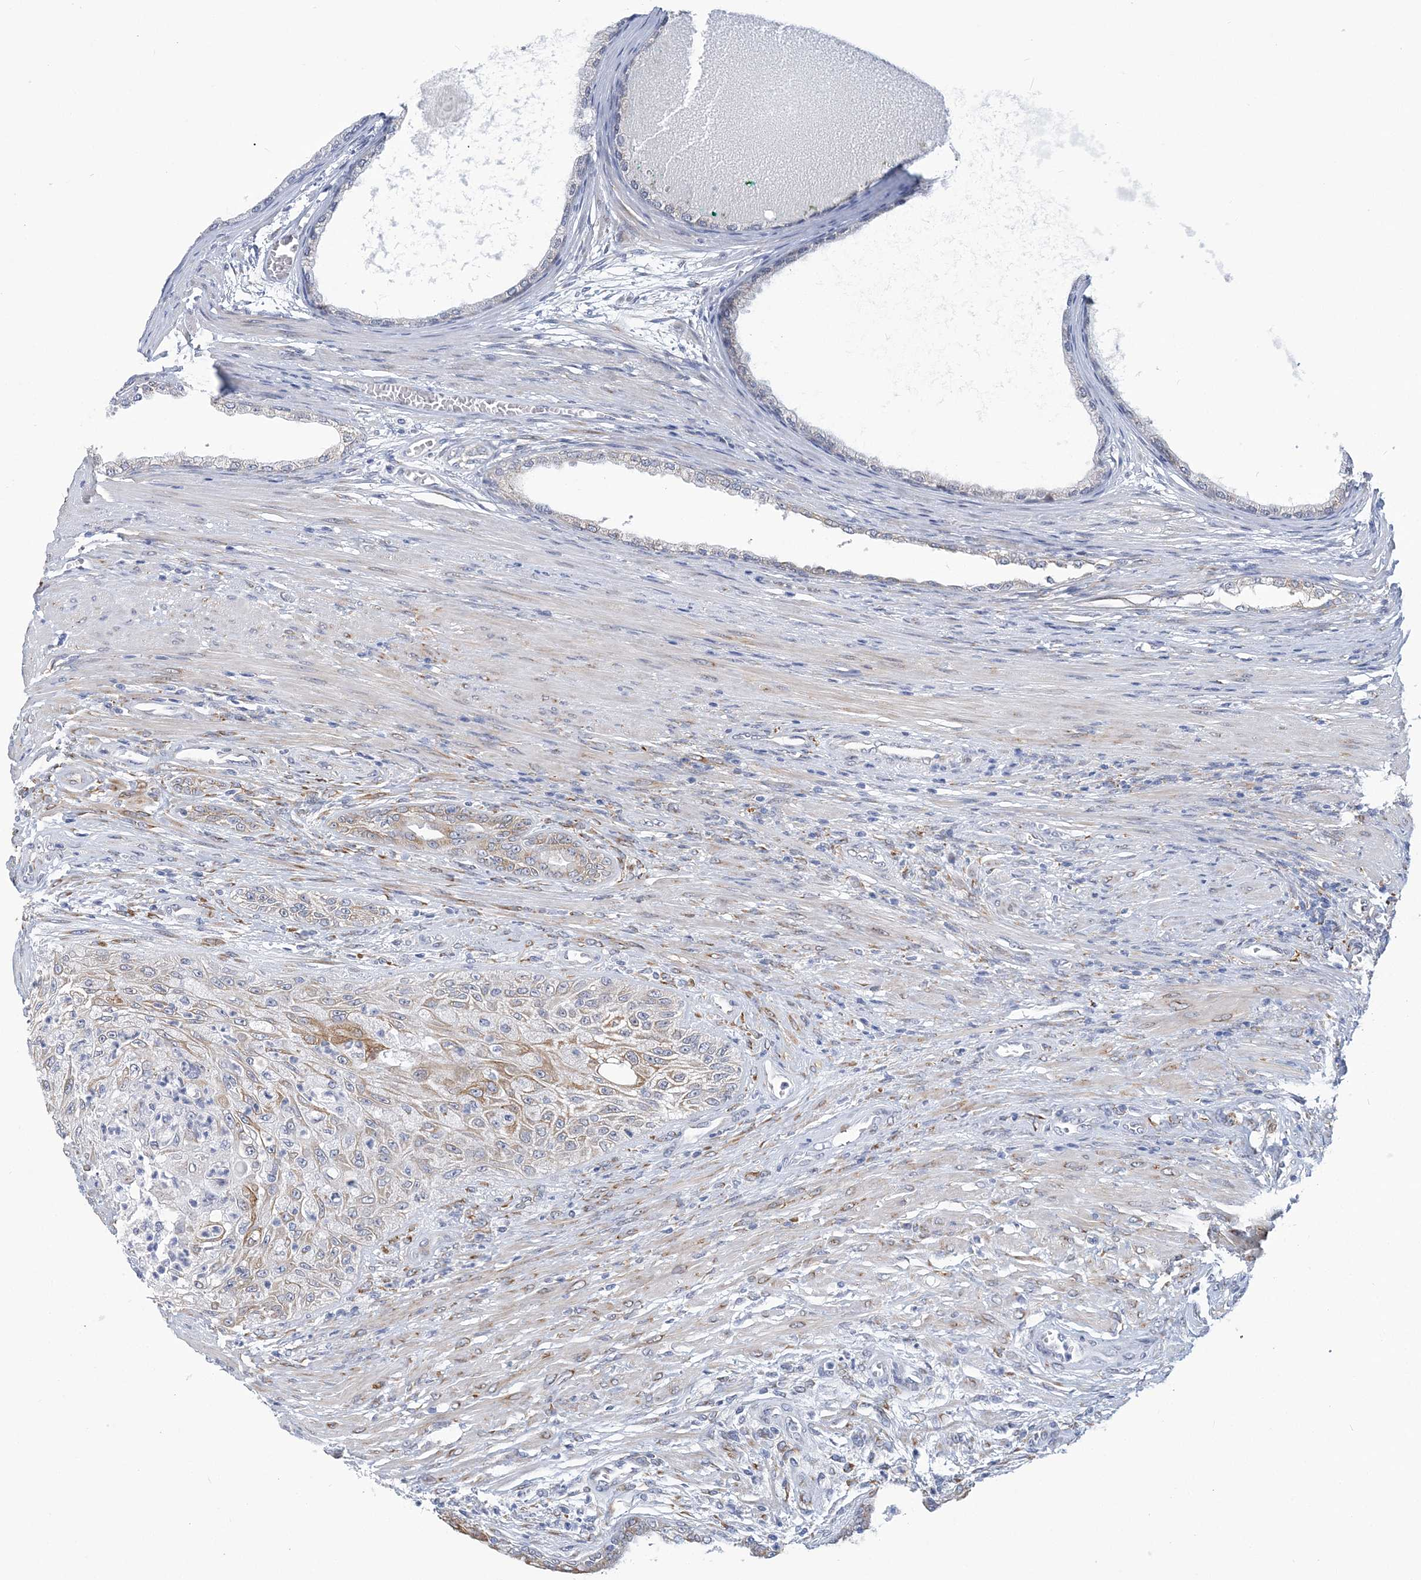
{"staining": {"intensity": "weak", "quantity": "25%-75%", "location": "cytoplasmic/membranous"}, "tissue": "prostate cancer", "cell_type": "Tumor cells", "image_type": "cancer", "snomed": [{"axis": "morphology", "description": "Normal tissue, NOS"}, {"axis": "morphology", "description": "Adenocarcinoma, Low grade"}, {"axis": "topography", "description": "Prostate"}, {"axis": "topography", "description": "Peripheral nerve tissue"}], "caption": "This photomicrograph exhibits immunohistochemistry staining of human prostate cancer (adenocarcinoma (low-grade)), with low weak cytoplasmic/membranous staining in approximately 25%-75% of tumor cells.", "gene": "PLEKHG4B", "patient": {"sex": "male", "age": 71}}